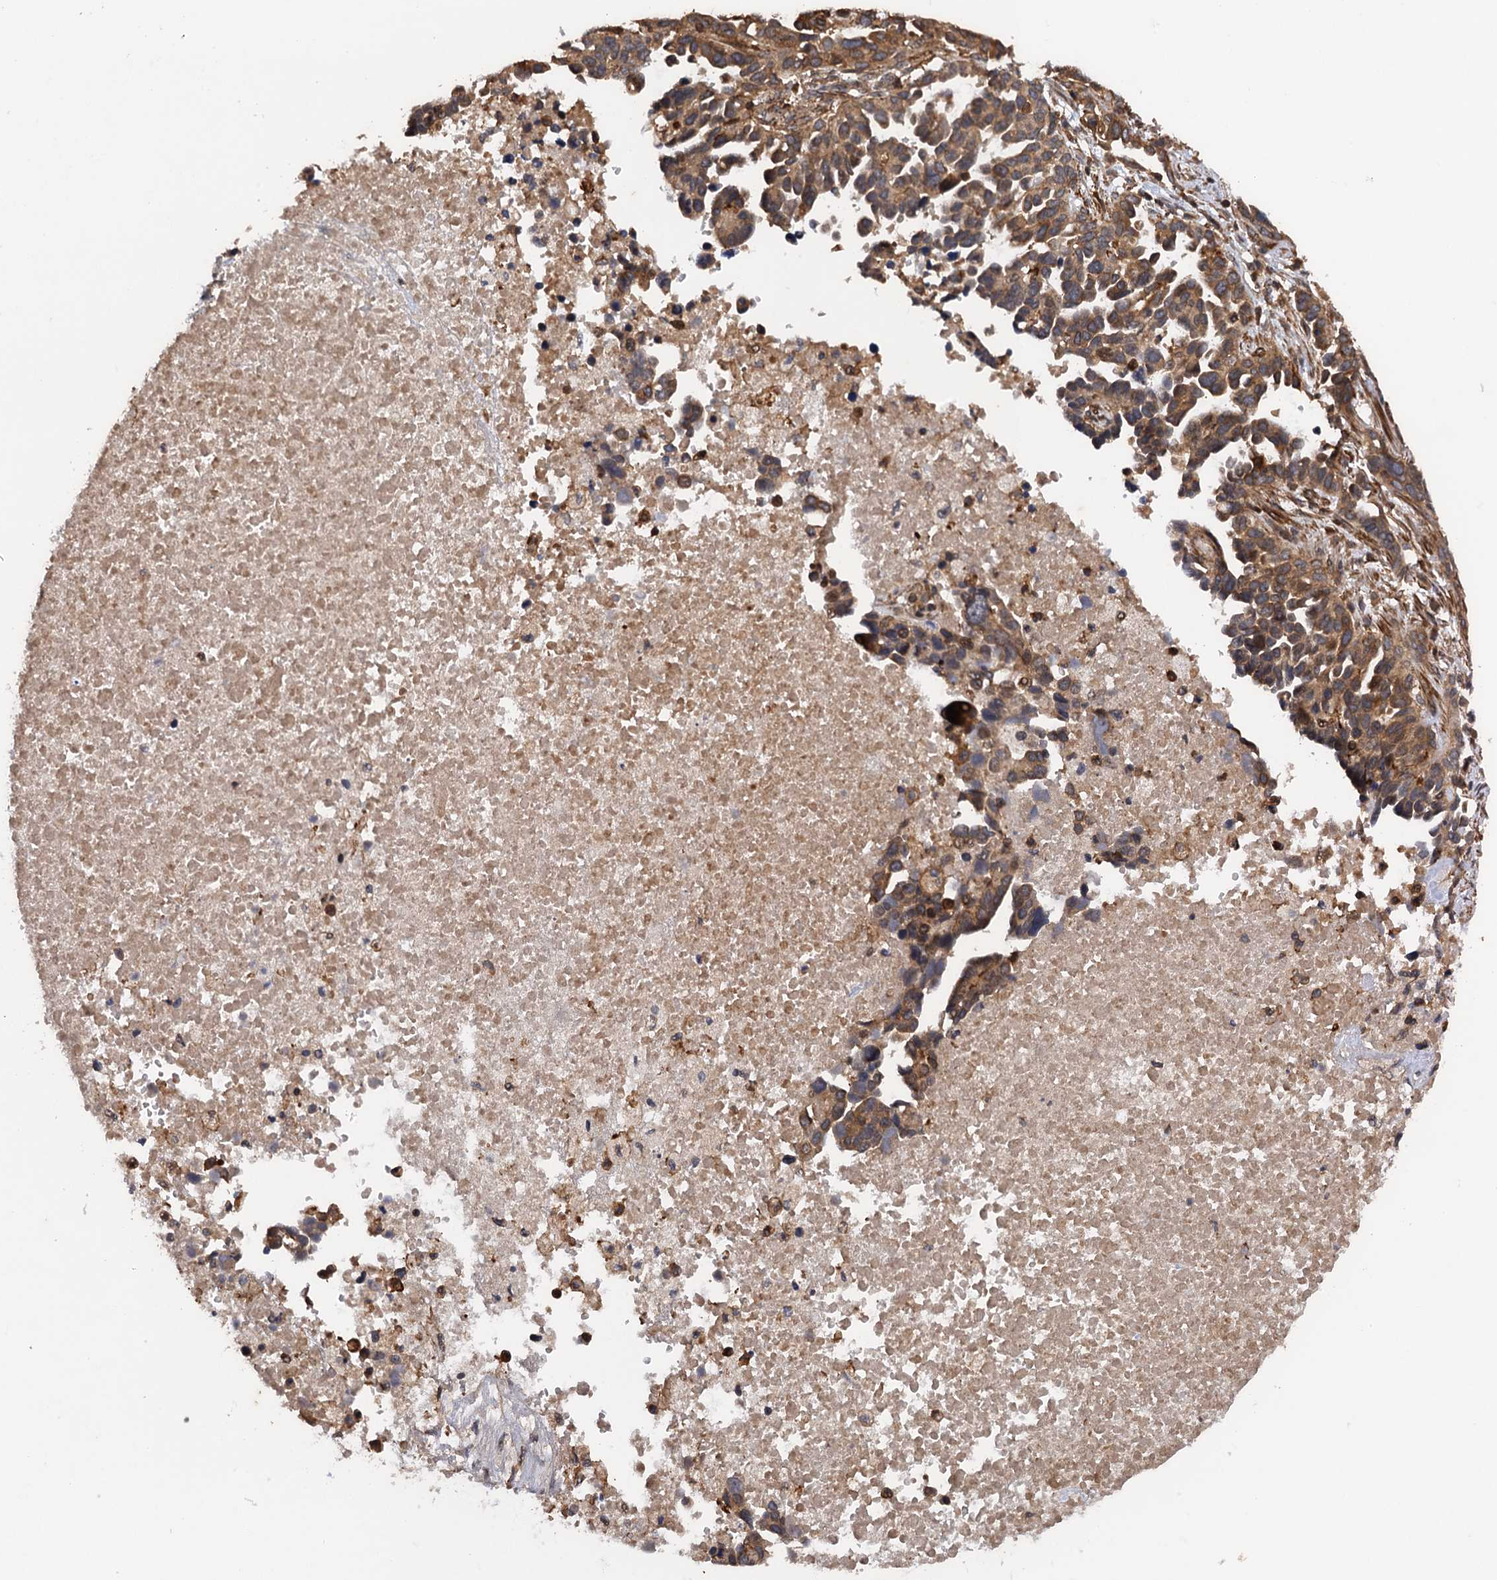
{"staining": {"intensity": "moderate", "quantity": ">75%", "location": "cytoplasmic/membranous"}, "tissue": "ovarian cancer", "cell_type": "Tumor cells", "image_type": "cancer", "snomed": [{"axis": "morphology", "description": "Cystadenocarcinoma, serous, NOS"}, {"axis": "topography", "description": "Ovary"}], "caption": "Serous cystadenocarcinoma (ovarian) was stained to show a protein in brown. There is medium levels of moderate cytoplasmic/membranous staining in about >75% of tumor cells.", "gene": "BORA", "patient": {"sex": "female", "age": 54}}